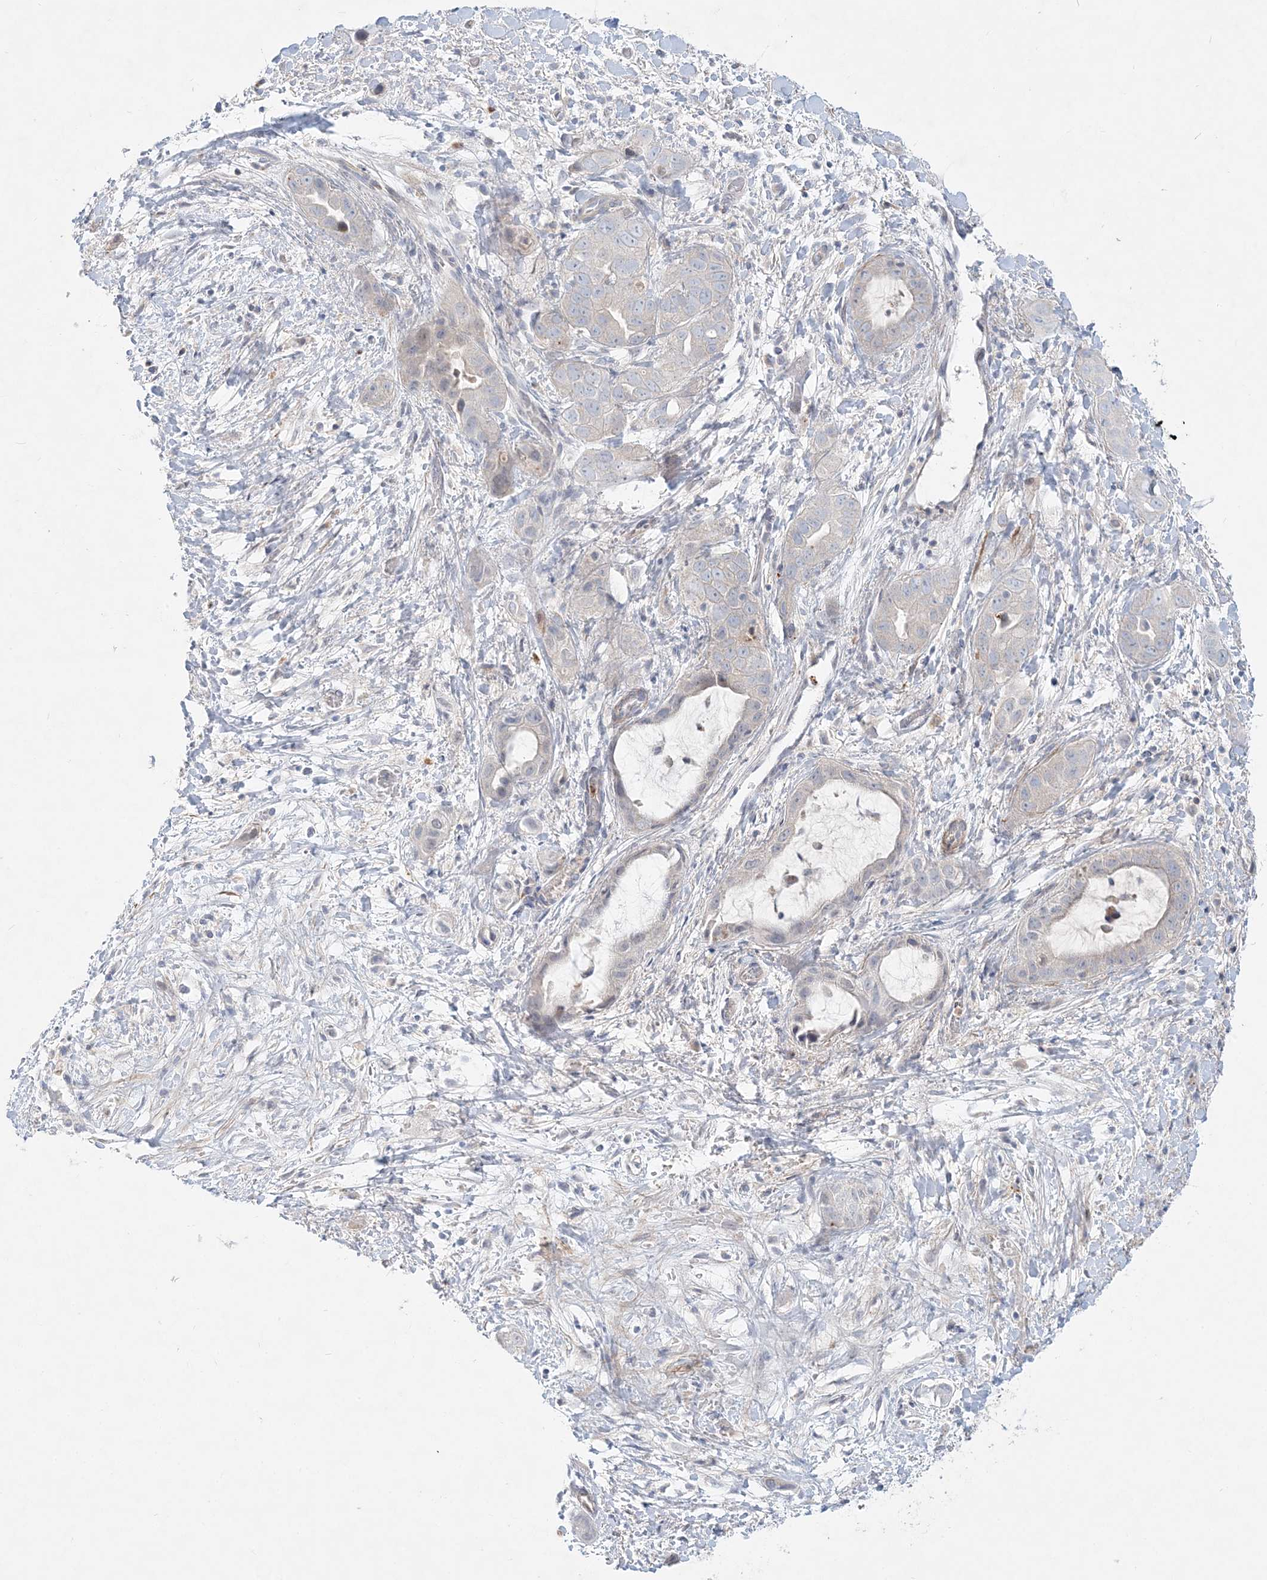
{"staining": {"intensity": "weak", "quantity": "<25%", "location": "cytoplasmic/membranous"}, "tissue": "liver cancer", "cell_type": "Tumor cells", "image_type": "cancer", "snomed": [{"axis": "morphology", "description": "Cholangiocarcinoma"}, {"axis": "topography", "description": "Liver"}], "caption": "A high-resolution photomicrograph shows immunohistochemistry staining of liver cholangiocarcinoma, which reveals no significant expression in tumor cells.", "gene": "DNAH5", "patient": {"sex": "female", "age": 52}}